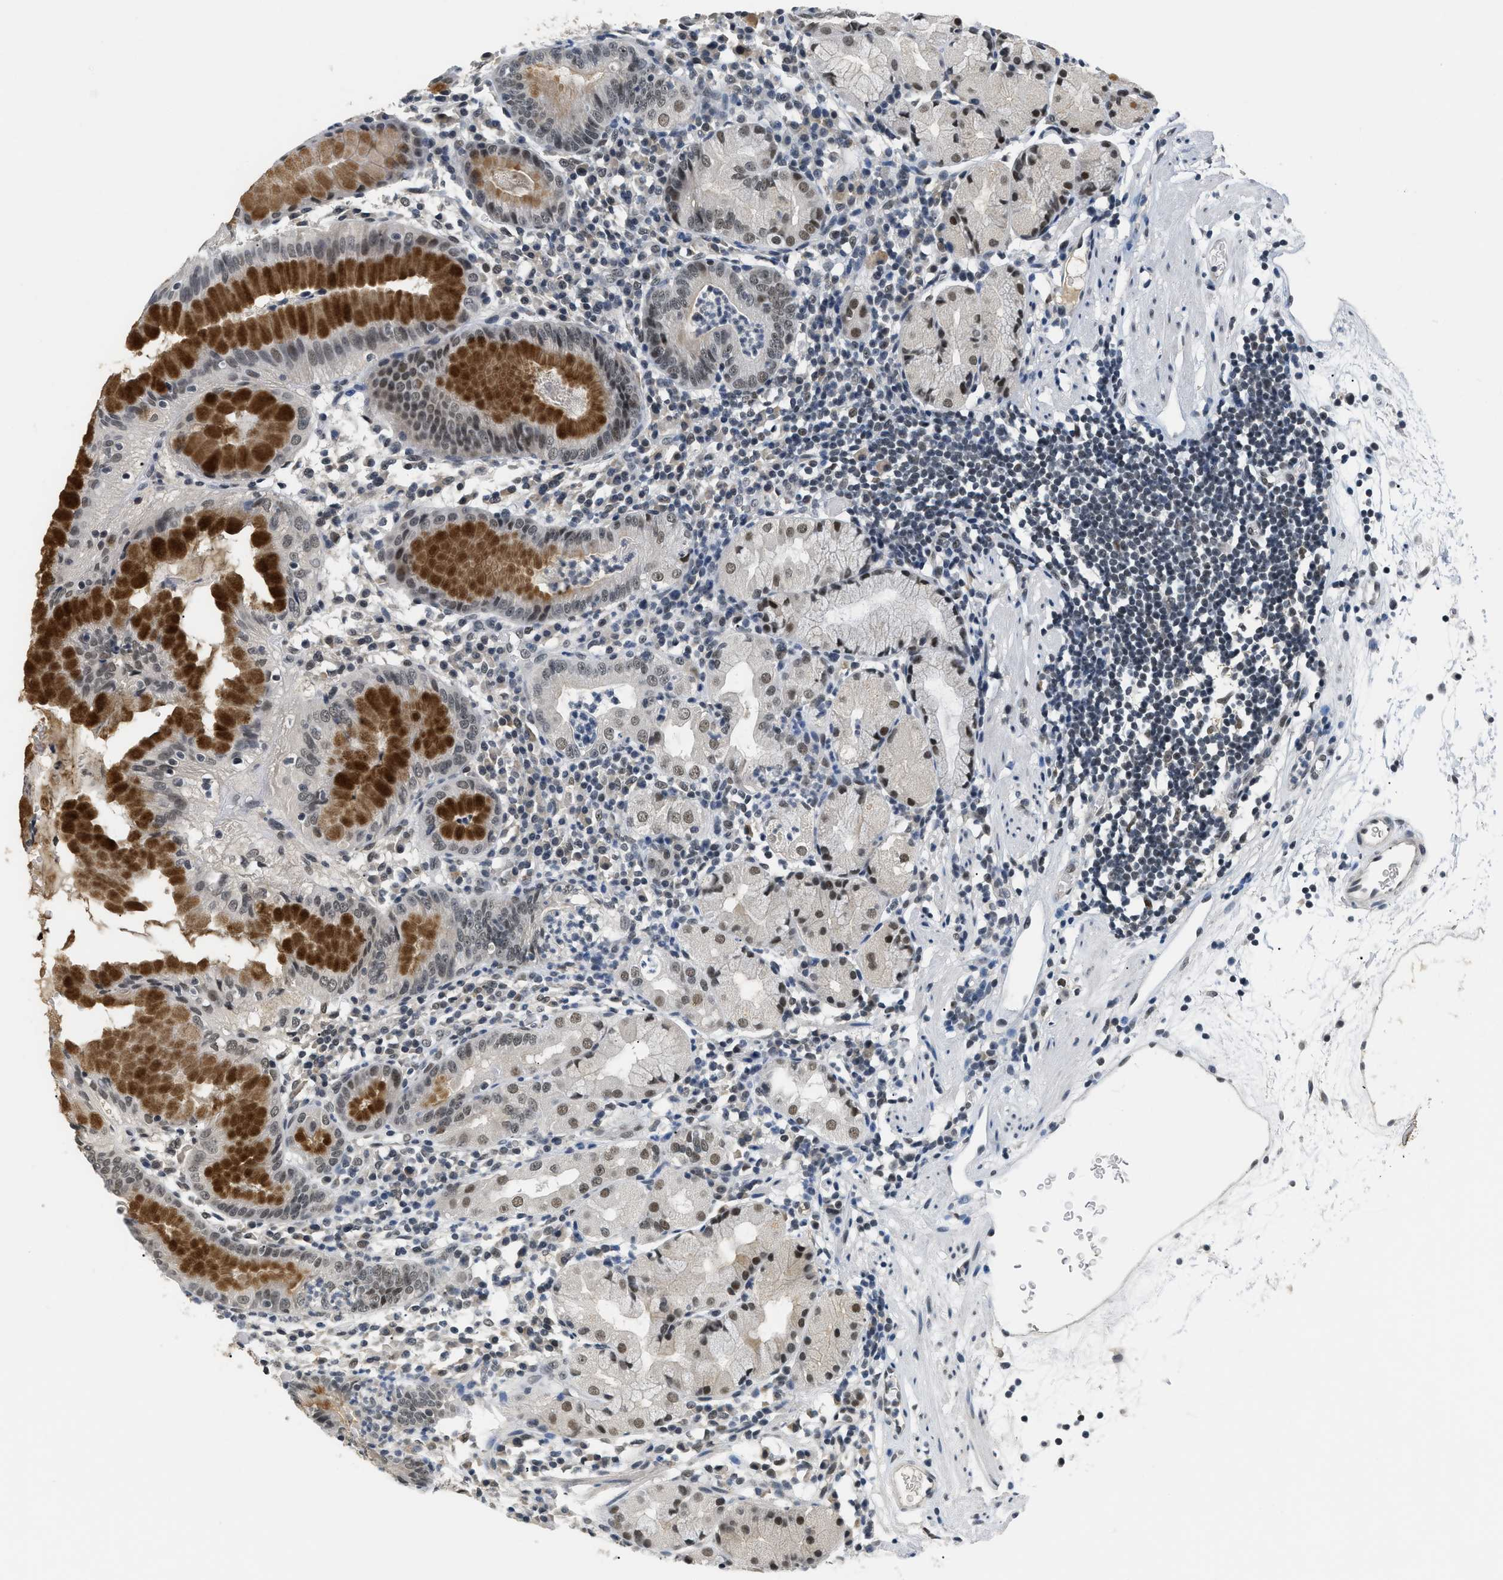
{"staining": {"intensity": "moderate", "quantity": "25%-75%", "location": "cytoplasmic/membranous,nuclear"}, "tissue": "stomach", "cell_type": "Glandular cells", "image_type": "normal", "snomed": [{"axis": "morphology", "description": "Normal tissue, NOS"}, {"axis": "topography", "description": "Stomach"}, {"axis": "topography", "description": "Stomach, lower"}], "caption": "Human stomach stained with a brown dye displays moderate cytoplasmic/membranous,nuclear positive positivity in about 25%-75% of glandular cells.", "gene": "MZF1", "patient": {"sex": "female", "age": 75}}